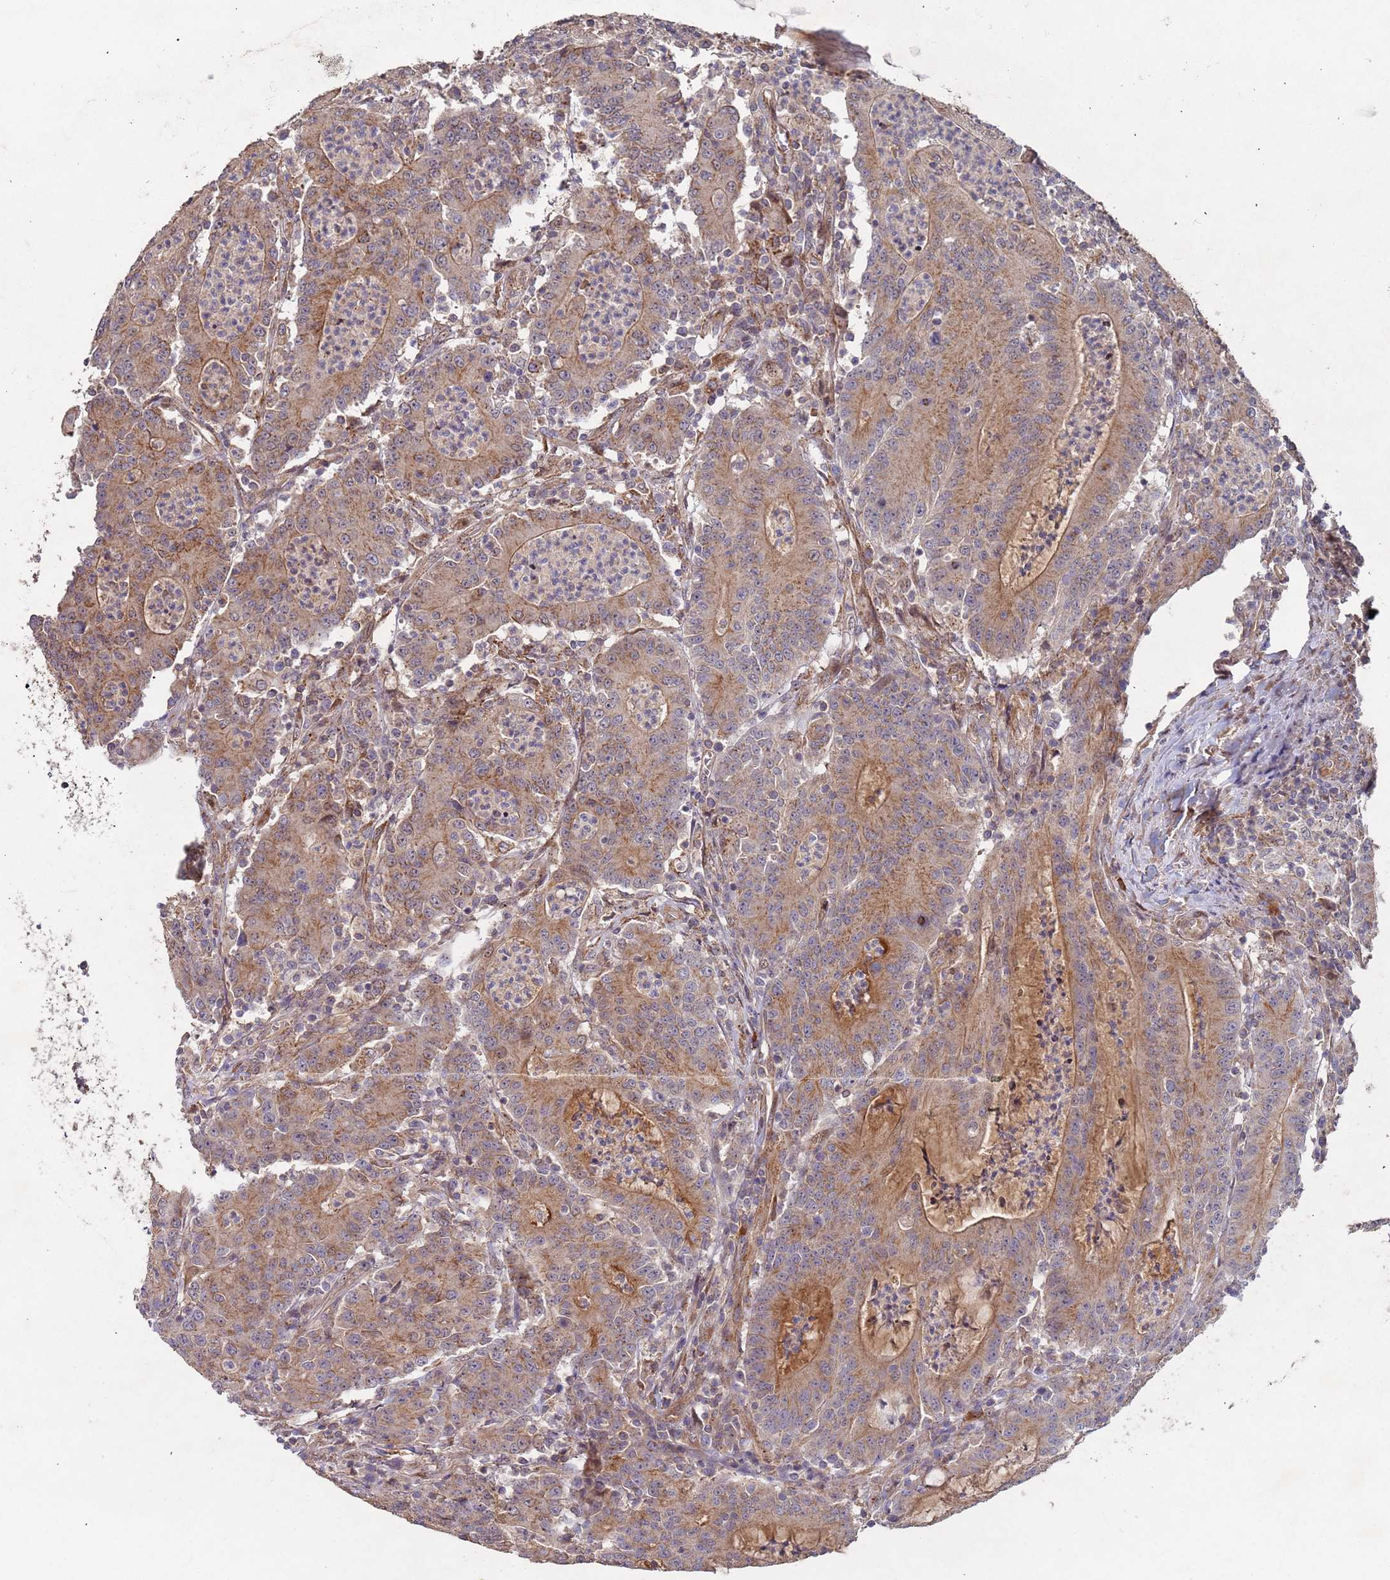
{"staining": {"intensity": "moderate", "quantity": ">75%", "location": "cytoplasmic/membranous"}, "tissue": "colorectal cancer", "cell_type": "Tumor cells", "image_type": "cancer", "snomed": [{"axis": "morphology", "description": "Adenocarcinoma, NOS"}, {"axis": "topography", "description": "Colon"}], "caption": "Immunohistochemical staining of human colorectal adenocarcinoma displays medium levels of moderate cytoplasmic/membranous positivity in about >75% of tumor cells. Using DAB (3,3'-diaminobenzidine) (brown) and hematoxylin (blue) stains, captured at high magnification using brightfield microscopy.", "gene": "KANSL1L", "patient": {"sex": "male", "age": 83}}